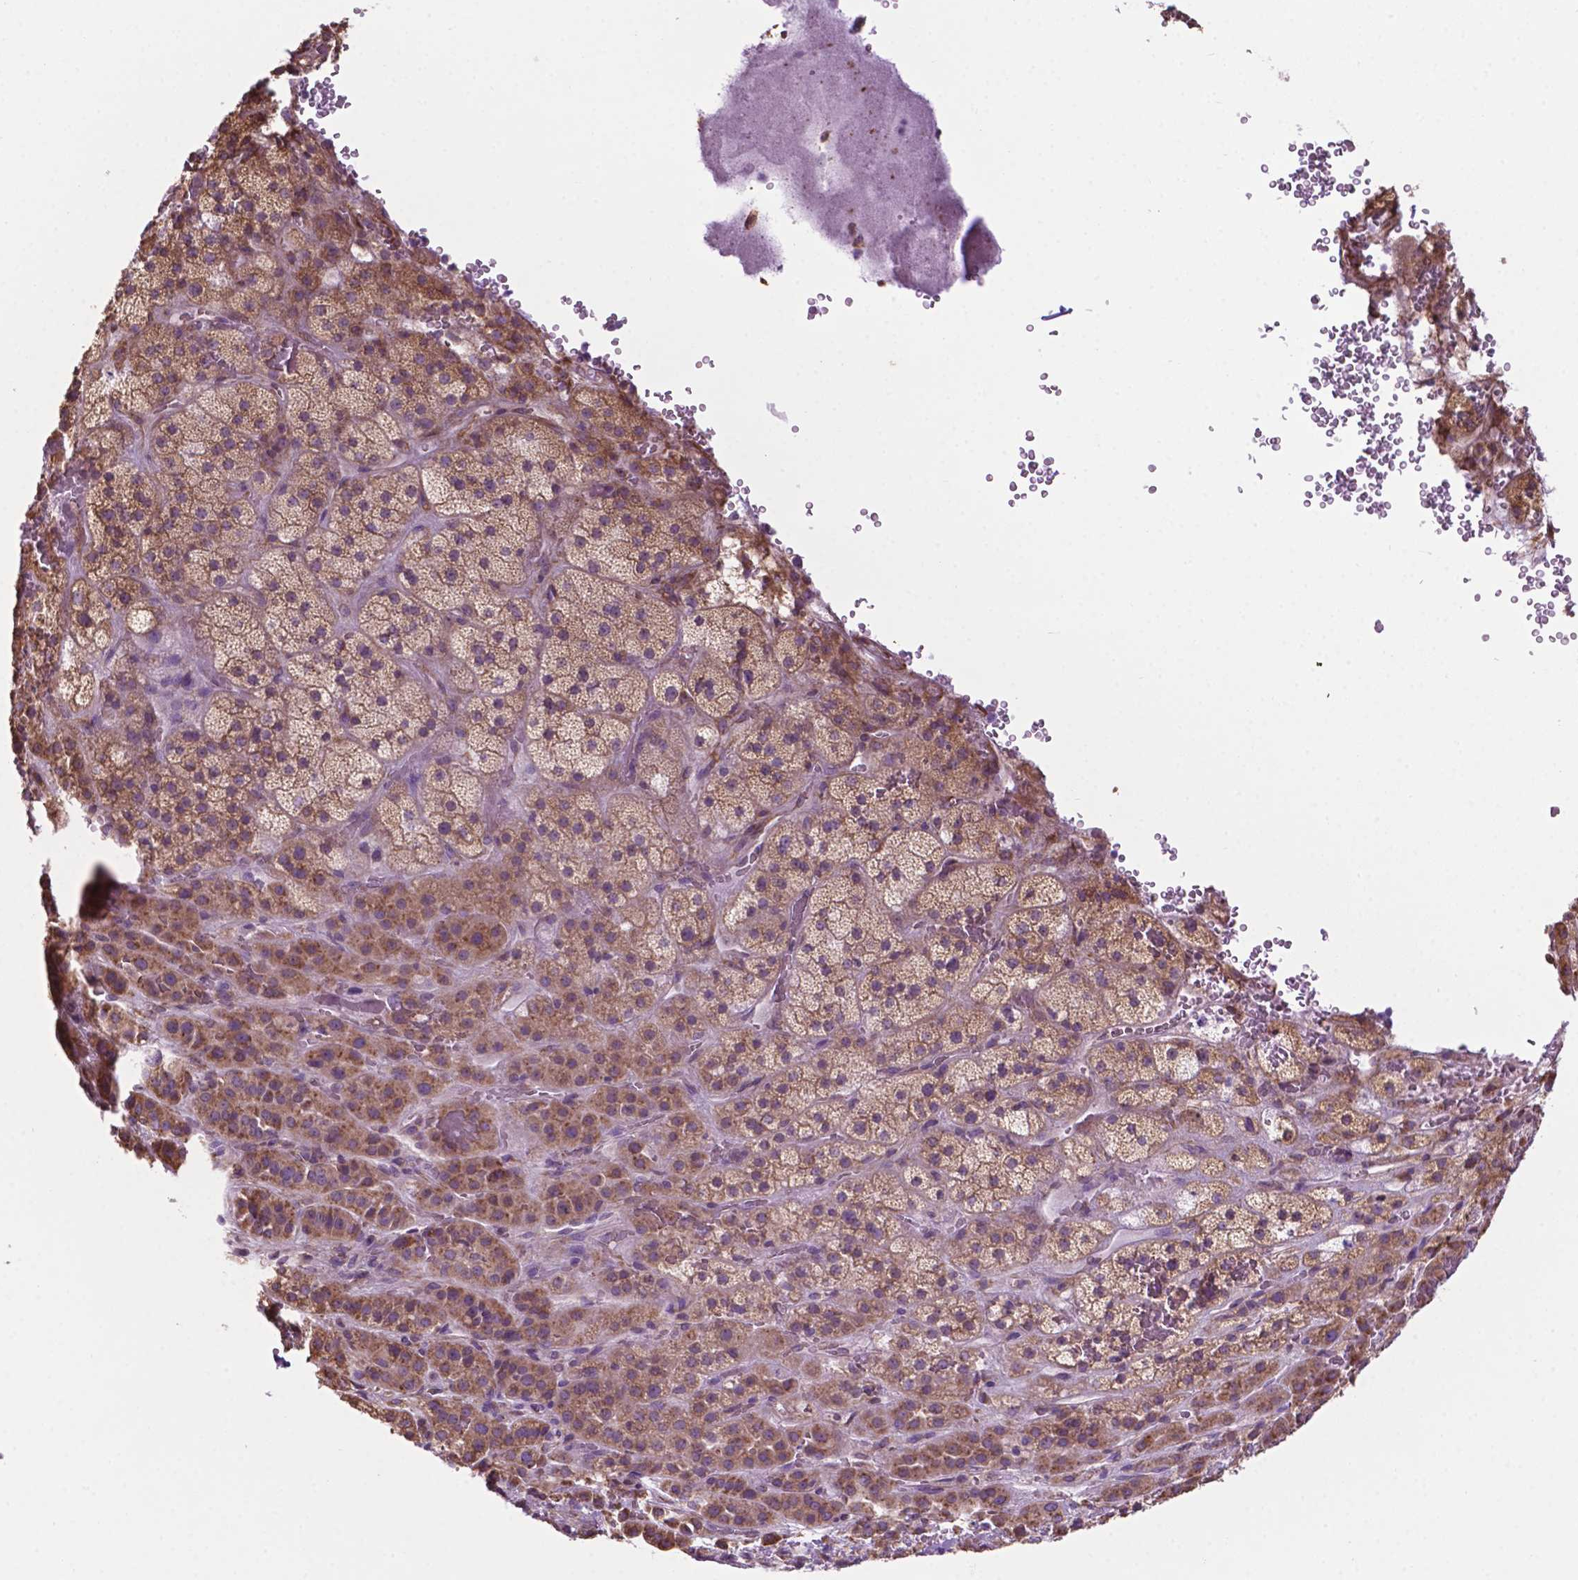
{"staining": {"intensity": "moderate", "quantity": "25%-75%", "location": "cytoplasmic/membranous"}, "tissue": "adrenal gland", "cell_type": "Glandular cells", "image_type": "normal", "snomed": [{"axis": "morphology", "description": "Normal tissue, NOS"}, {"axis": "topography", "description": "Adrenal gland"}], "caption": "A photomicrograph of adrenal gland stained for a protein displays moderate cytoplasmic/membranous brown staining in glandular cells. Using DAB (brown) and hematoxylin (blue) stains, captured at high magnification using brightfield microscopy.", "gene": "RPL29", "patient": {"sex": "male", "age": 57}}